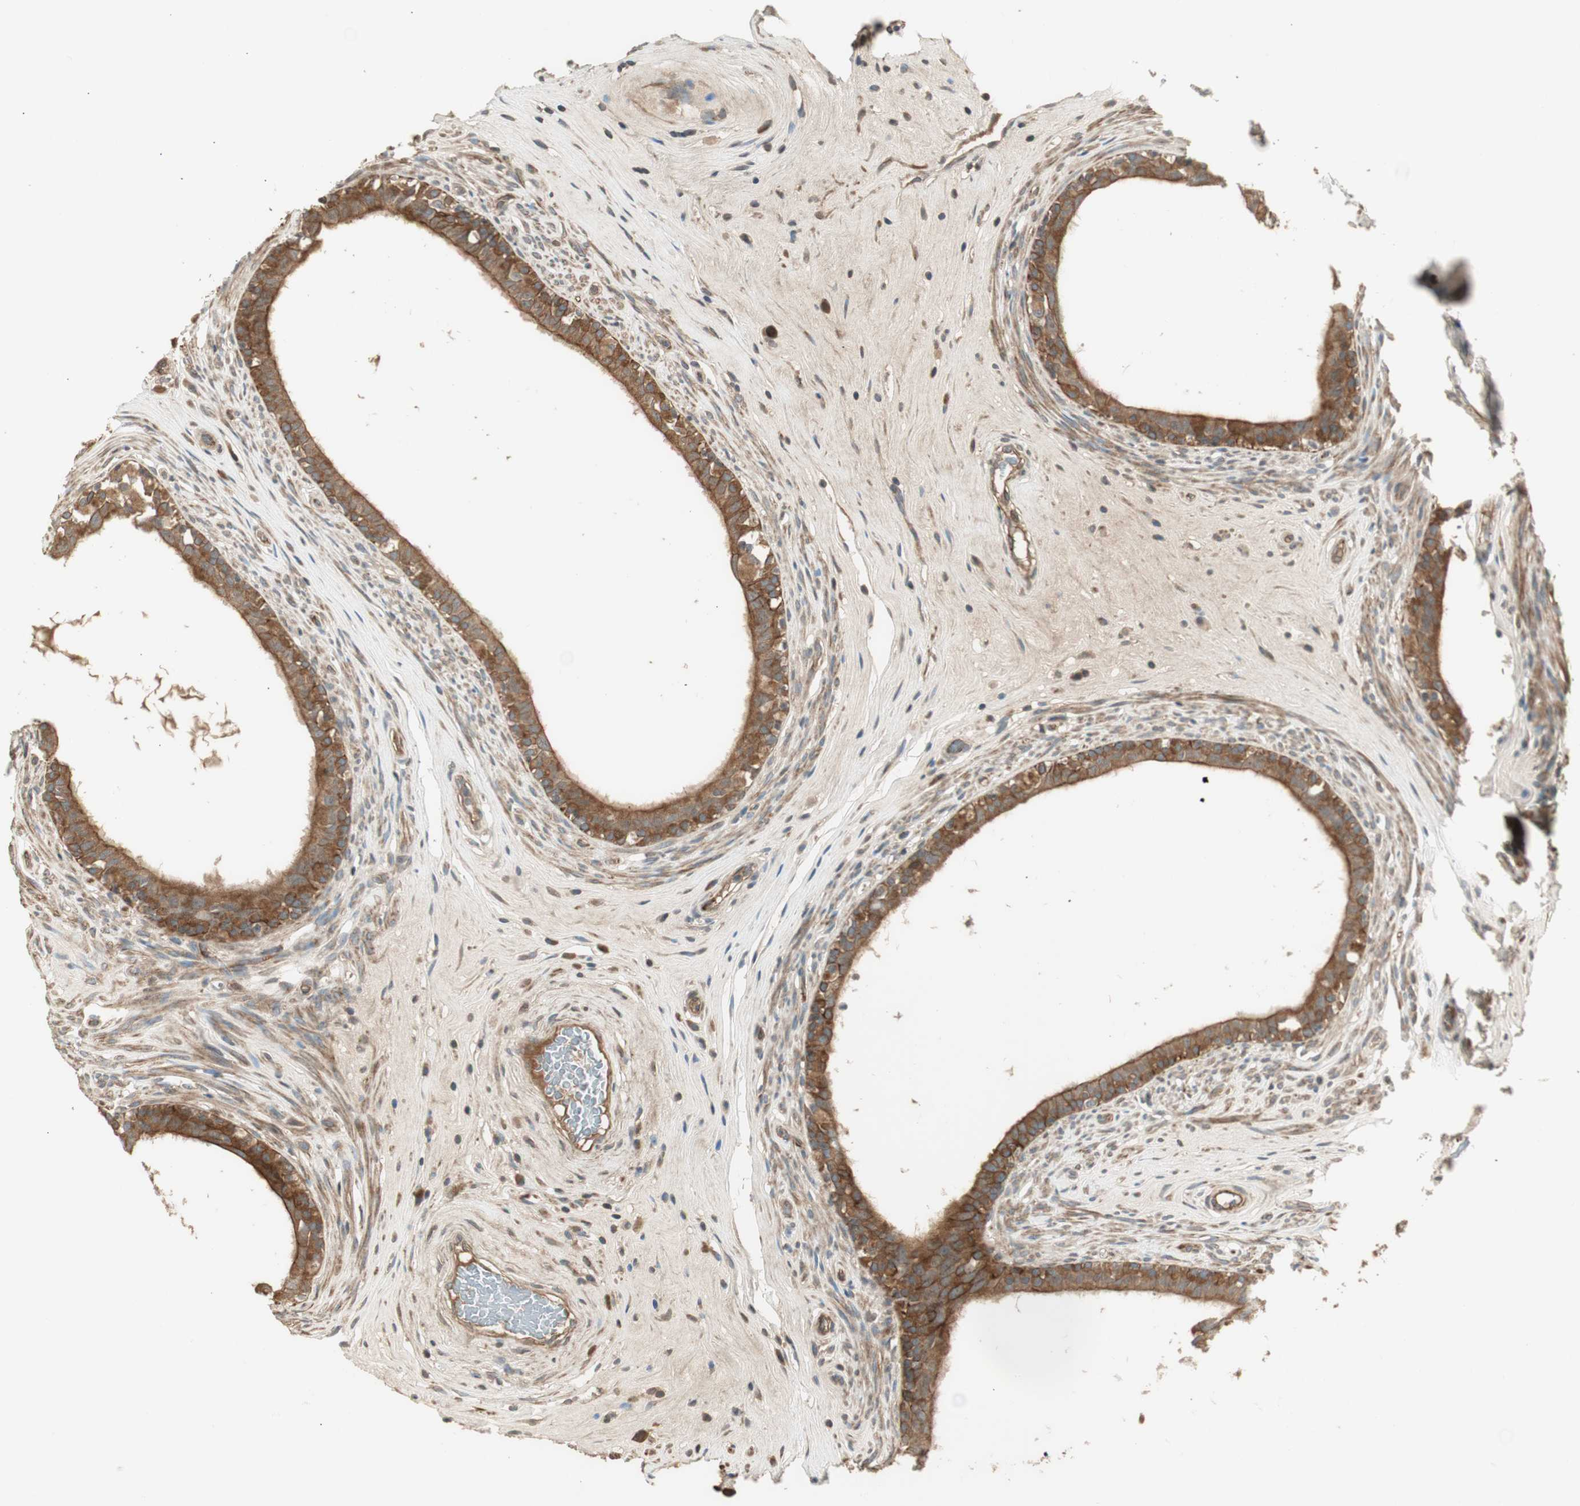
{"staining": {"intensity": "moderate", "quantity": ">75%", "location": "cytoplasmic/membranous"}, "tissue": "epididymis", "cell_type": "Glandular cells", "image_type": "normal", "snomed": [{"axis": "morphology", "description": "Normal tissue, NOS"}, {"axis": "morphology", "description": "Inflammation, NOS"}, {"axis": "topography", "description": "Epididymis"}], "caption": "This micrograph displays unremarkable epididymis stained with IHC to label a protein in brown. The cytoplasmic/membranous of glandular cells show moderate positivity for the protein. Nuclei are counter-stained blue.", "gene": "PFDN5", "patient": {"sex": "male", "age": 84}}